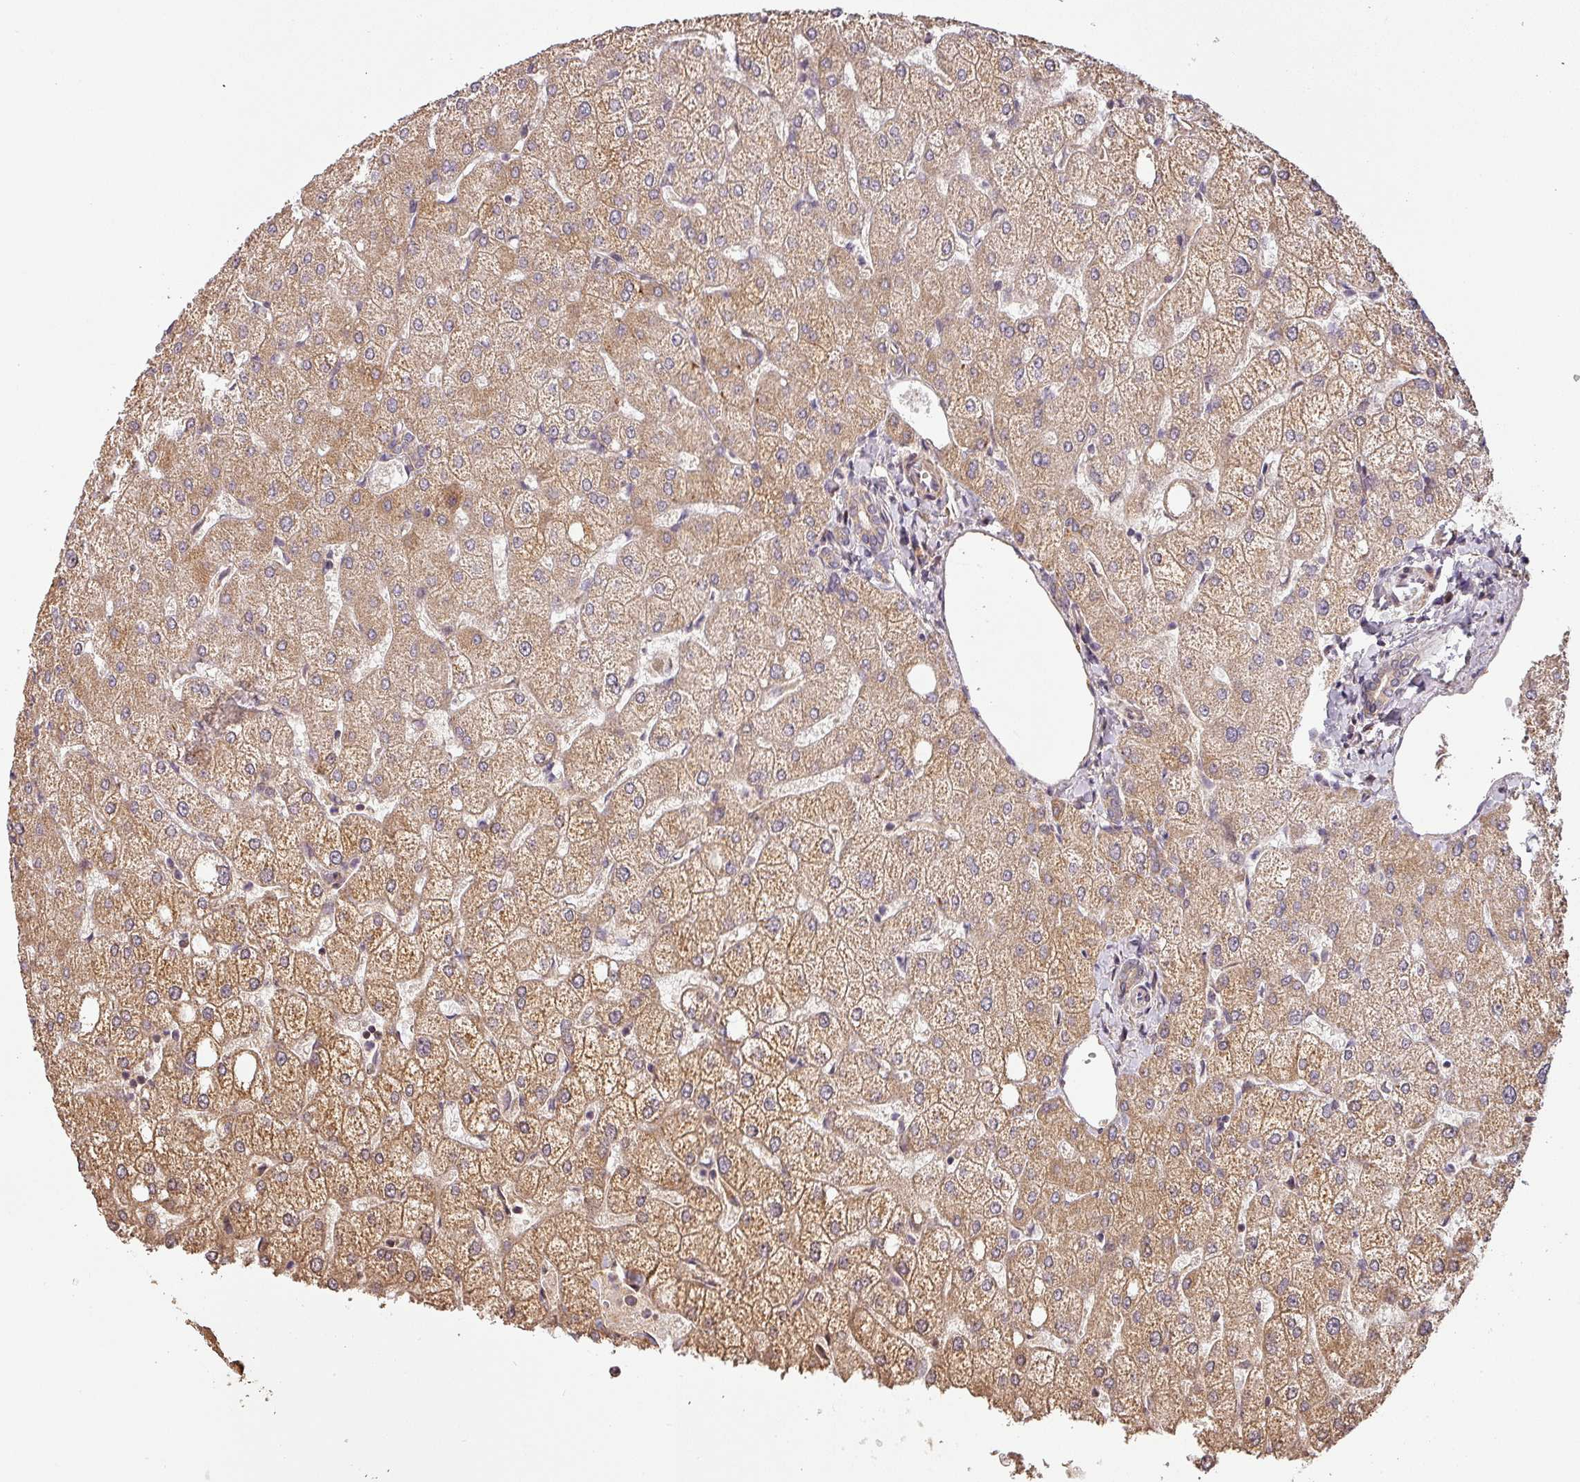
{"staining": {"intensity": "negative", "quantity": "none", "location": "none"}, "tissue": "liver", "cell_type": "Cholangiocytes", "image_type": "normal", "snomed": [{"axis": "morphology", "description": "Normal tissue, NOS"}, {"axis": "topography", "description": "Liver"}], "caption": "The immunohistochemistry image has no significant expression in cholangiocytes of liver. (Brightfield microscopy of DAB IHC at high magnification).", "gene": "BPIFB3", "patient": {"sex": "female", "age": 54}}